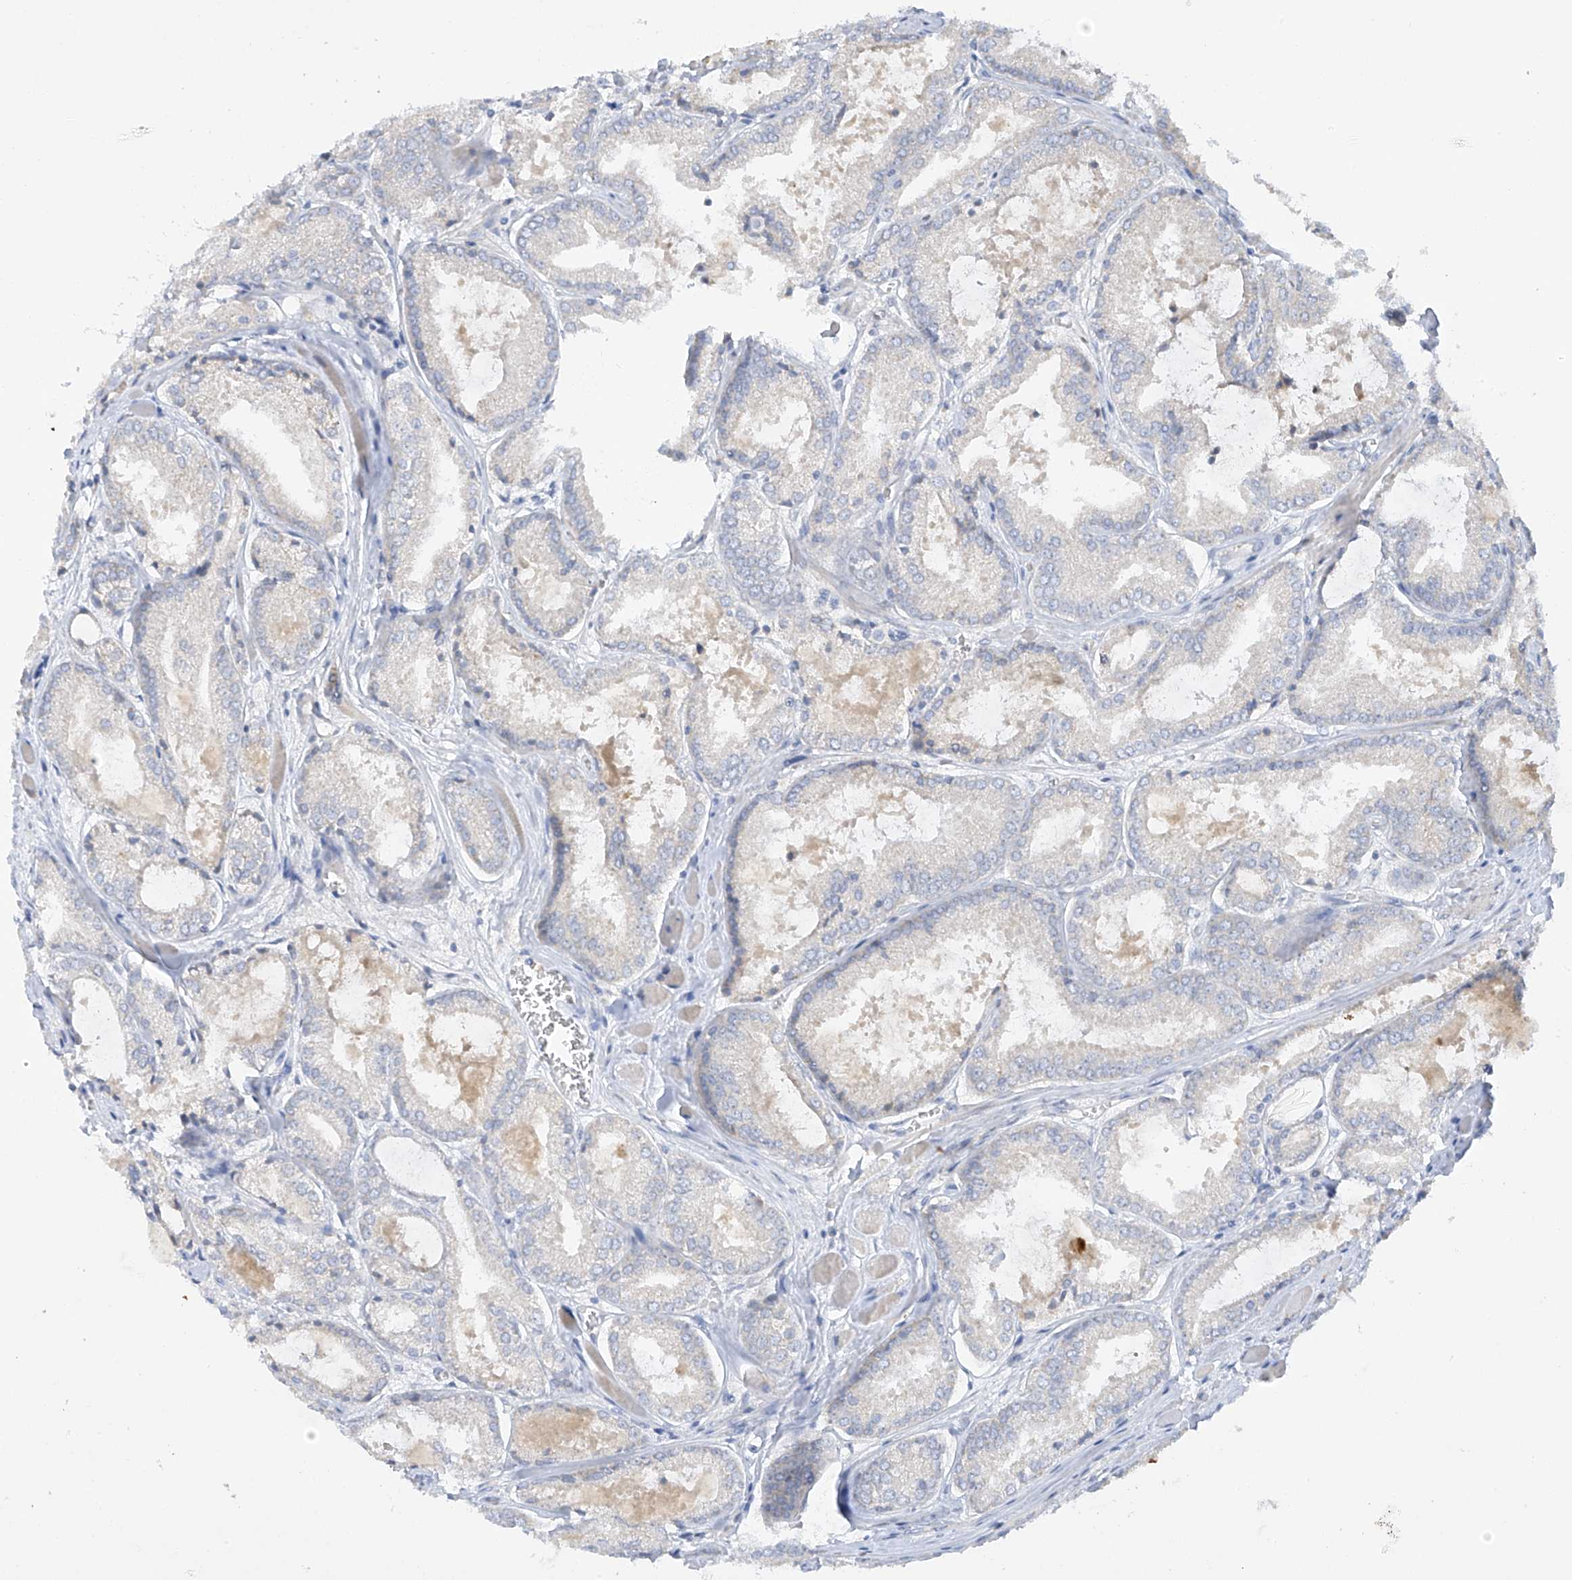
{"staining": {"intensity": "weak", "quantity": "<25%", "location": "cytoplasmic/membranous"}, "tissue": "prostate cancer", "cell_type": "Tumor cells", "image_type": "cancer", "snomed": [{"axis": "morphology", "description": "Adenocarcinoma, Low grade"}, {"axis": "topography", "description": "Prostate"}], "caption": "High magnification brightfield microscopy of prostate cancer (low-grade adenocarcinoma) stained with DAB (brown) and counterstained with hematoxylin (blue): tumor cells show no significant positivity.", "gene": "METTL18", "patient": {"sex": "male", "age": 67}}